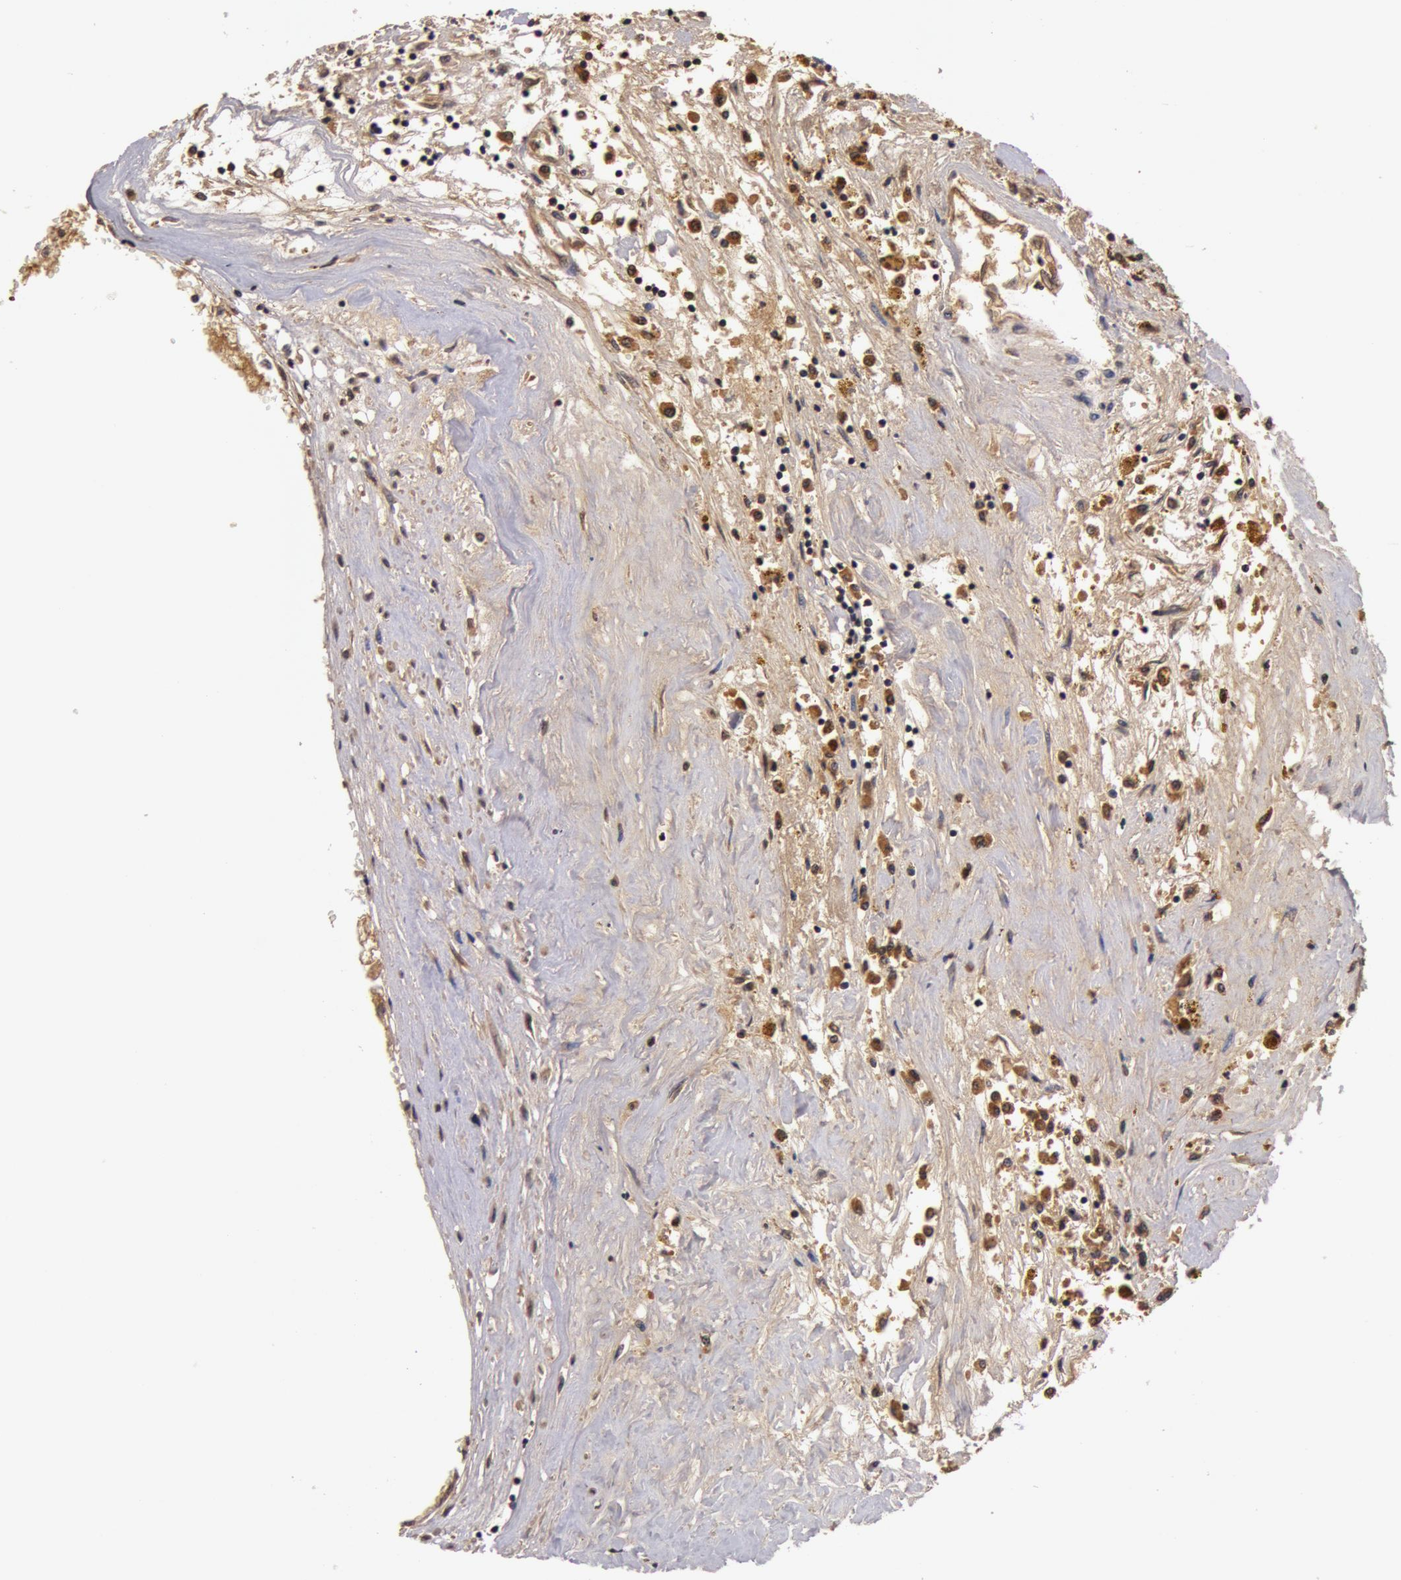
{"staining": {"intensity": "moderate", "quantity": ">75%", "location": "cytoplasmic/membranous"}, "tissue": "renal cancer", "cell_type": "Tumor cells", "image_type": "cancer", "snomed": [{"axis": "morphology", "description": "Adenocarcinoma, NOS"}, {"axis": "topography", "description": "Kidney"}], "caption": "Renal cancer was stained to show a protein in brown. There is medium levels of moderate cytoplasmic/membranous positivity in about >75% of tumor cells. (Brightfield microscopy of DAB IHC at high magnification).", "gene": "BCHE", "patient": {"sex": "male", "age": 78}}